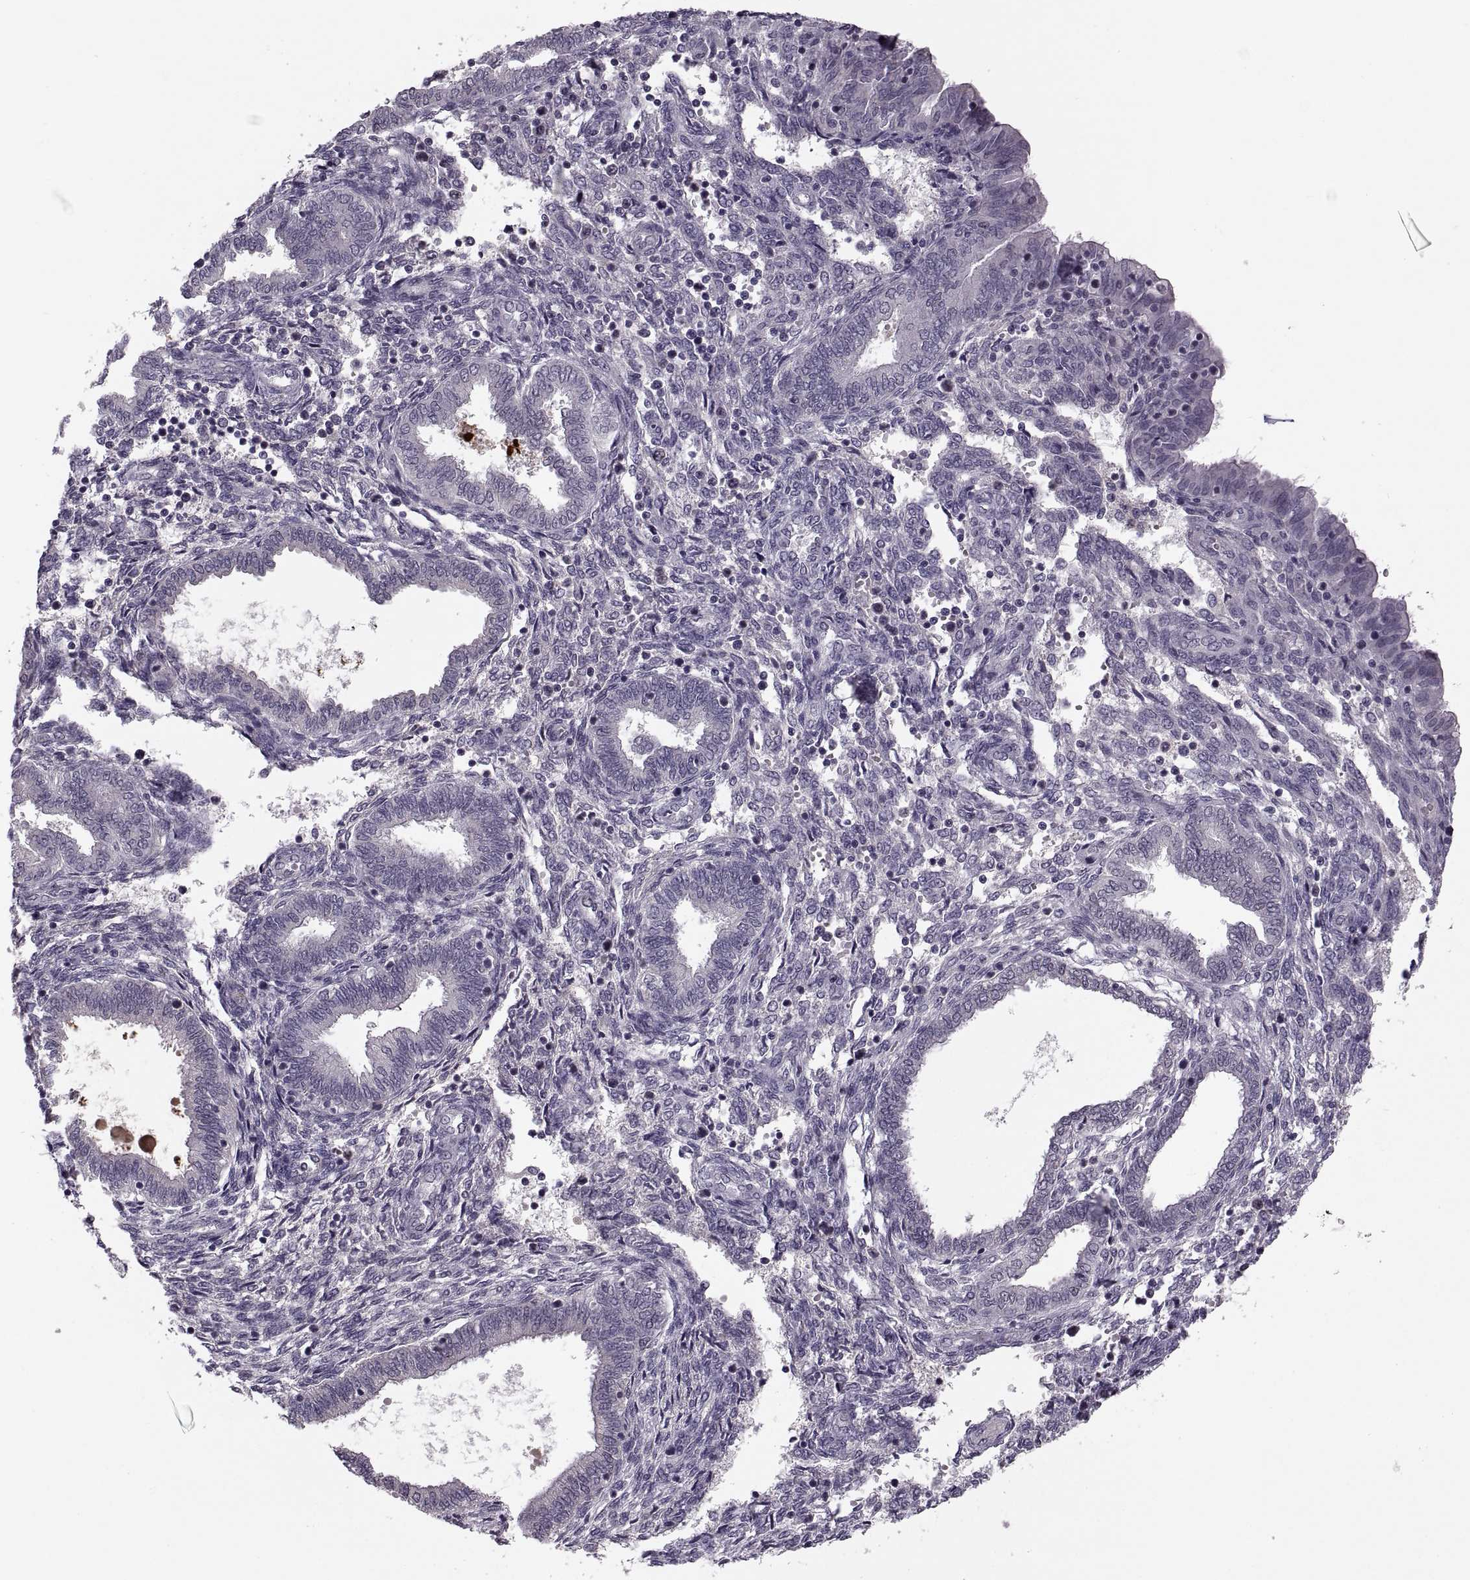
{"staining": {"intensity": "negative", "quantity": "none", "location": "none"}, "tissue": "endometrium", "cell_type": "Cells in endometrial stroma", "image_type": "normal", "snomed": [{"axis": "morphology", "description": "Normal tissue, NOS"}, {"axis": "topography", "description": "Endometrium"}], "caption": "Endometrium stained for a protein using IHC exhibits no expression cells in endometrial stroma.", "gene": "CACNA1F", "patient": {"sex": "female", "age": 42}}